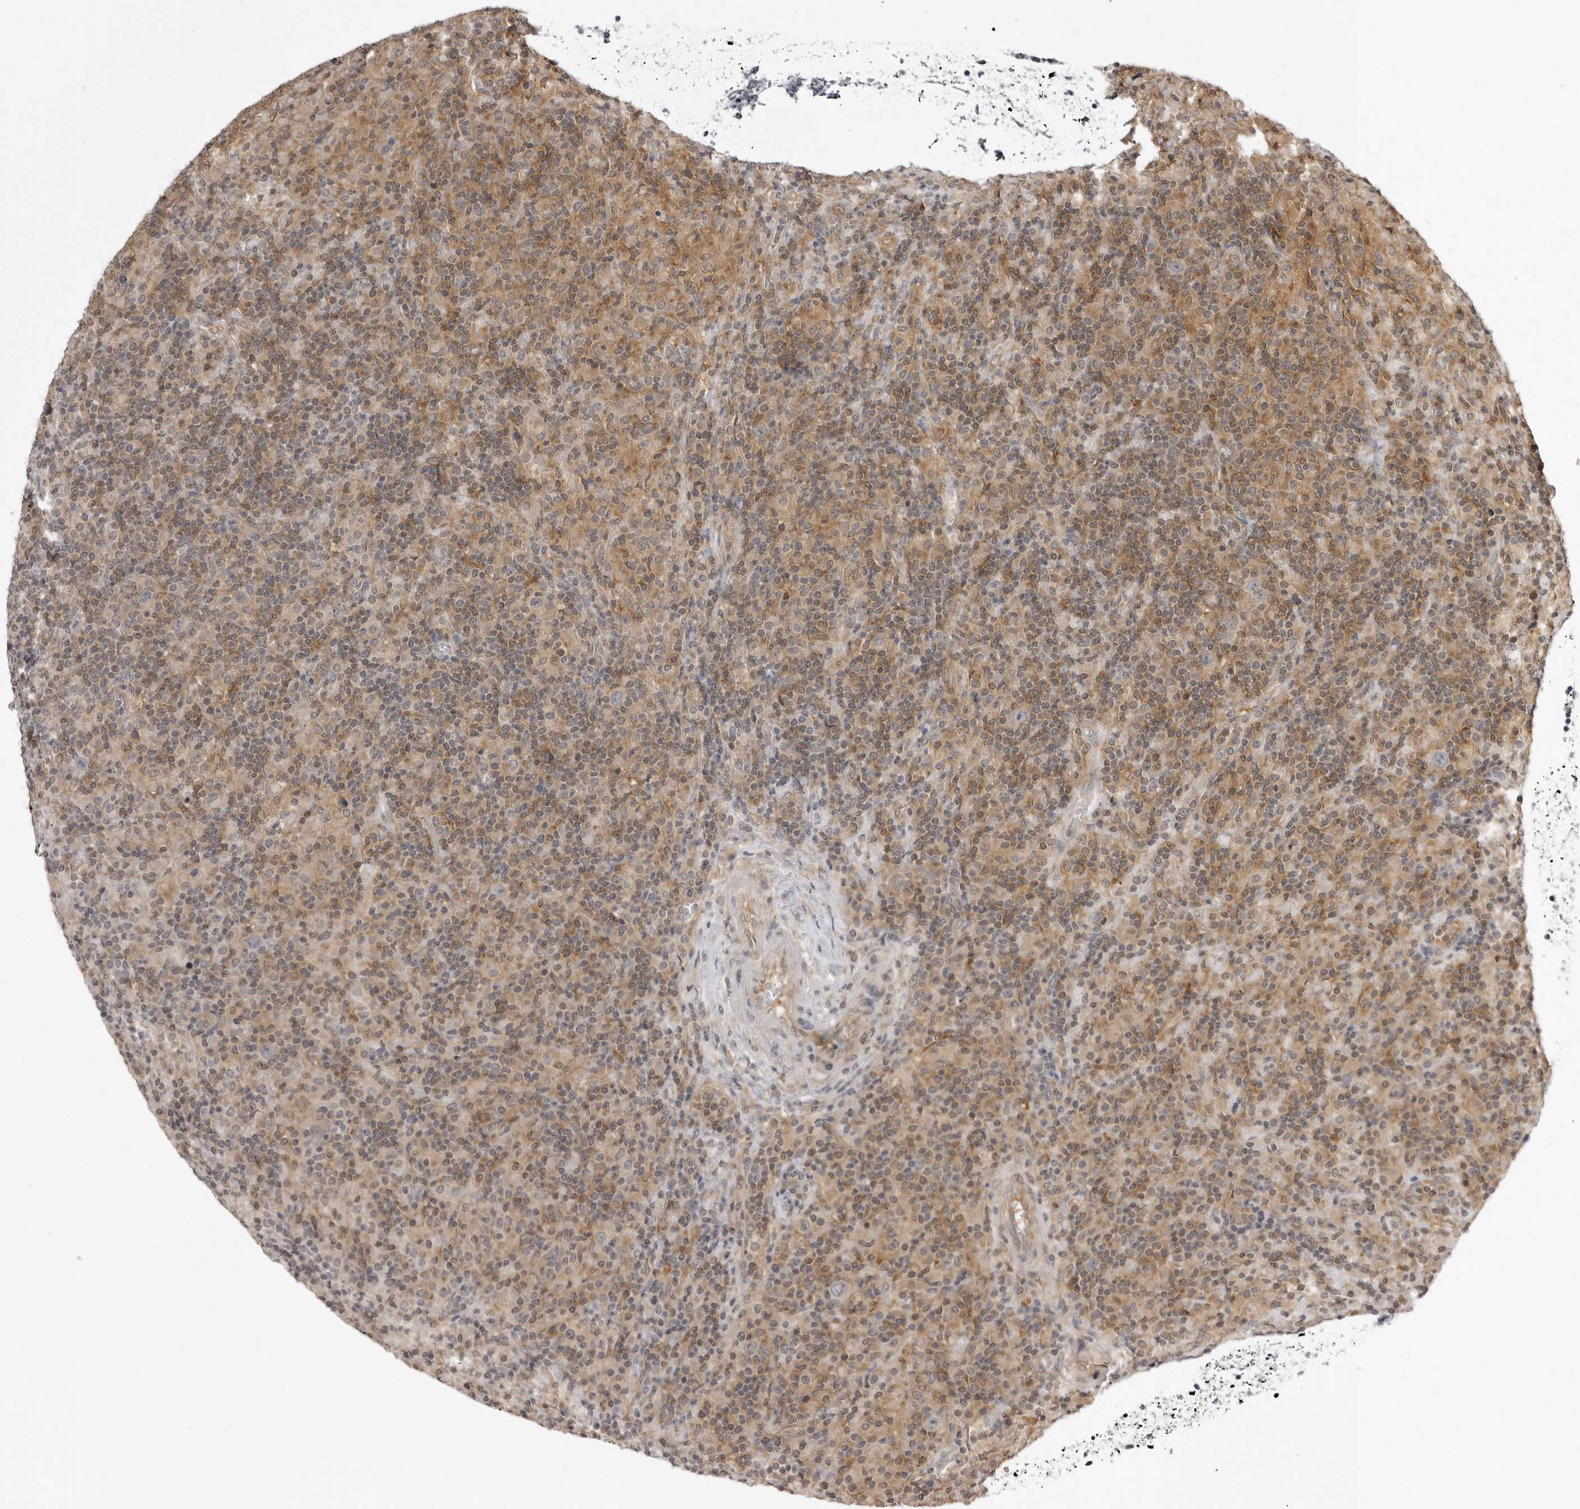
{"staining": {"intensity": "negative", "quantity": "25%-75%", "location": "cytoplasmic/membranous"}, "tissue": "lymphoma", "cell_type": "Tumor cells", "image_type": "cancer", "snomed": [{"axis": "morphology", "description": "Hodgkin's disease, NOS"}, {"axis": "topography", "description": "Lymph node"}], "caption": "This photomicrograph is of Hodgkin's disease stained with immunohistochemistry (IHC) to label a protein in brown with the nuclei are counter-stained blue. There is no expression in tumor cells. (Stains: DAB (3,3'-diaminobenzidine) immunohistochemistry (IHC) with hematoxylin counter stain, Microscopy: brightfield microscopy at high magnification).", "gene": "USP43", "patient": {"sex": "male", "age": 70}}